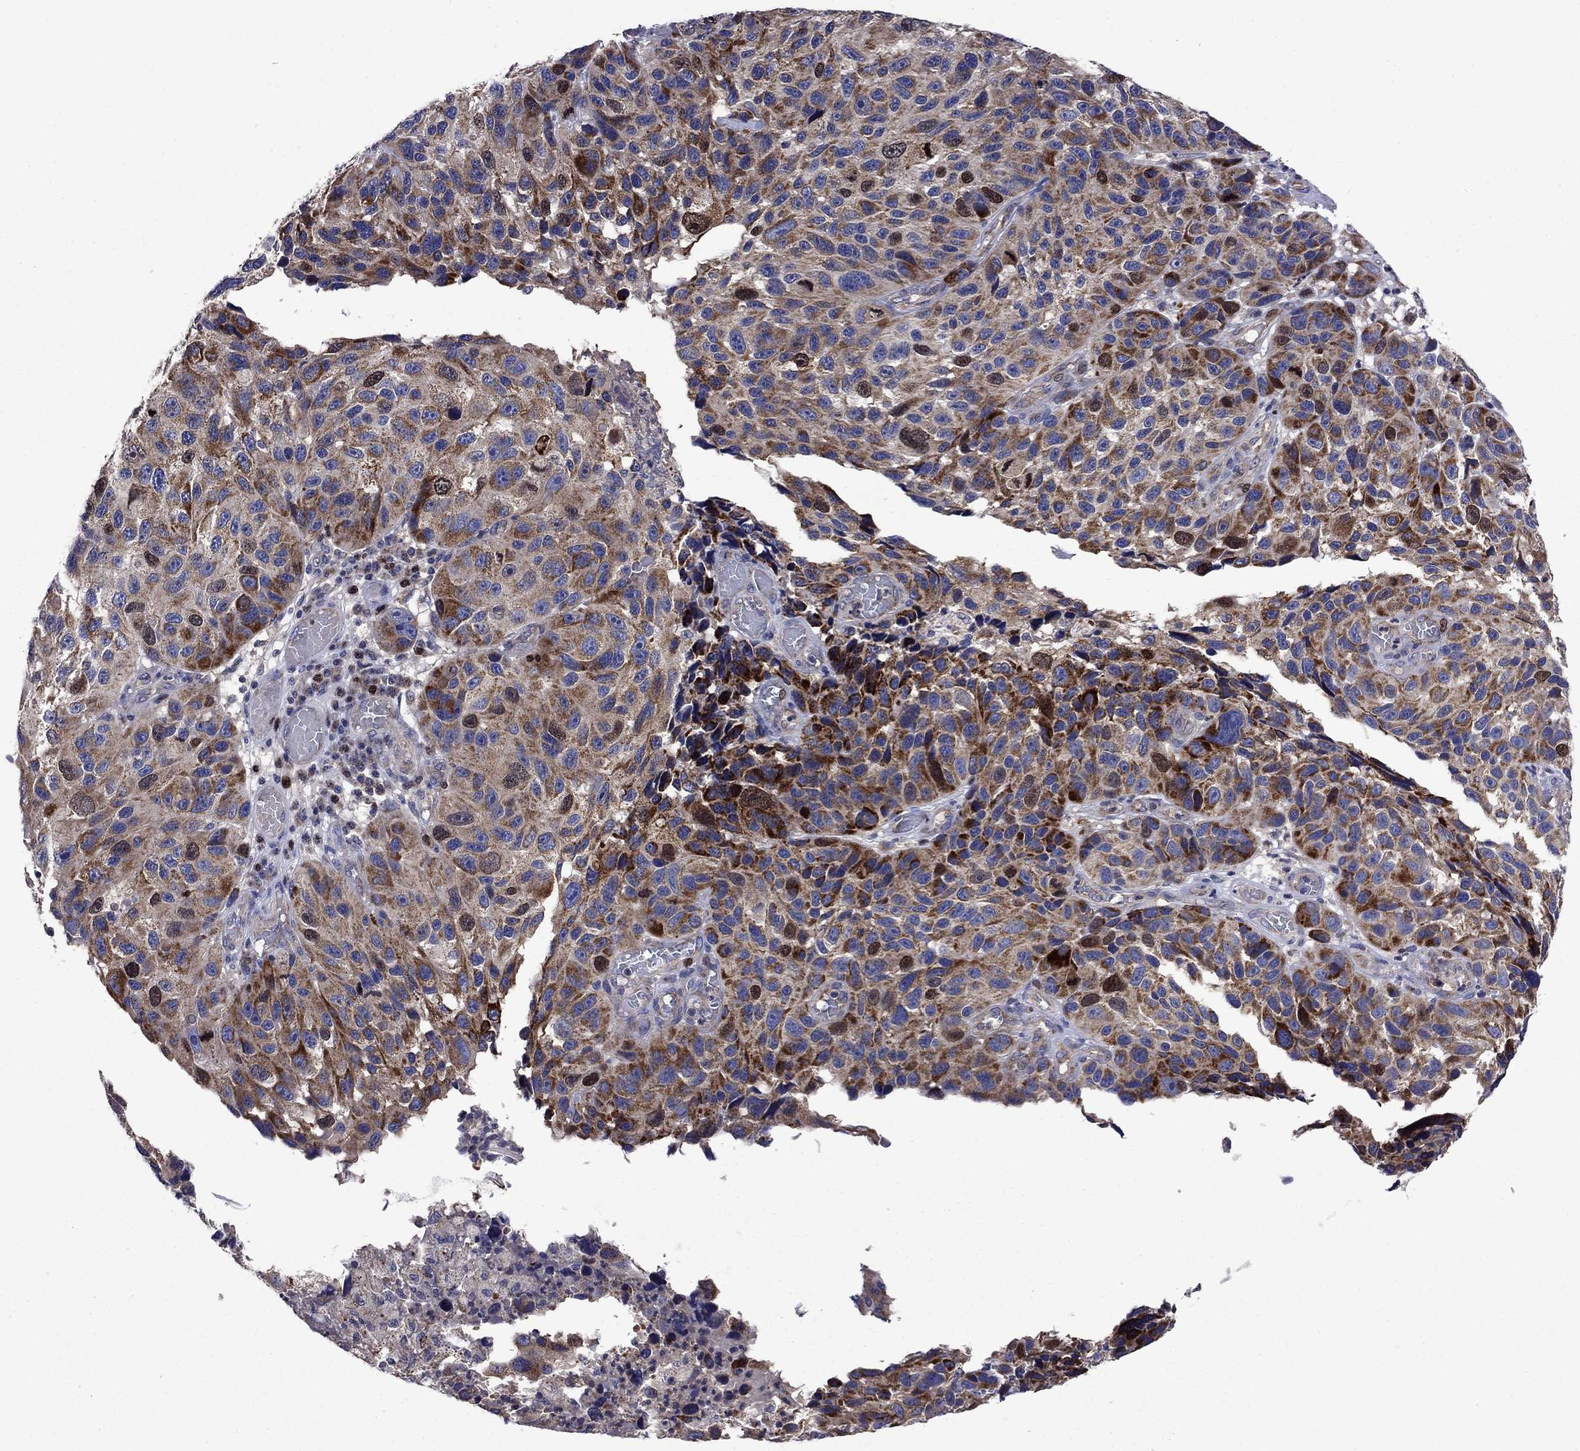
{"staining": {"intensity": "strong", "quantity": "25%-75%", "location": "cytoplasmic/membranous"}, "tissue": "melanoma", "cell_type": "Tumor cells", "image_type": "cancer", "snomed": [{"axis": "morphology", "description": "Malignant melanoma, NOS"}, {"axis": "topography", "description": "Skin"}], "caption": "IHC micrograph of neoplastic tissue: human melanoma stained using immunohistochemistry (IHC) demonstrates high levels of strong protein expression localized specifically in the cytoplasmic/membranous of tumor cells, appearing as a cytoplasmic/membranous brown color.", "gene": "KIF22", "patient": {"sex": "male", "age": 53}}